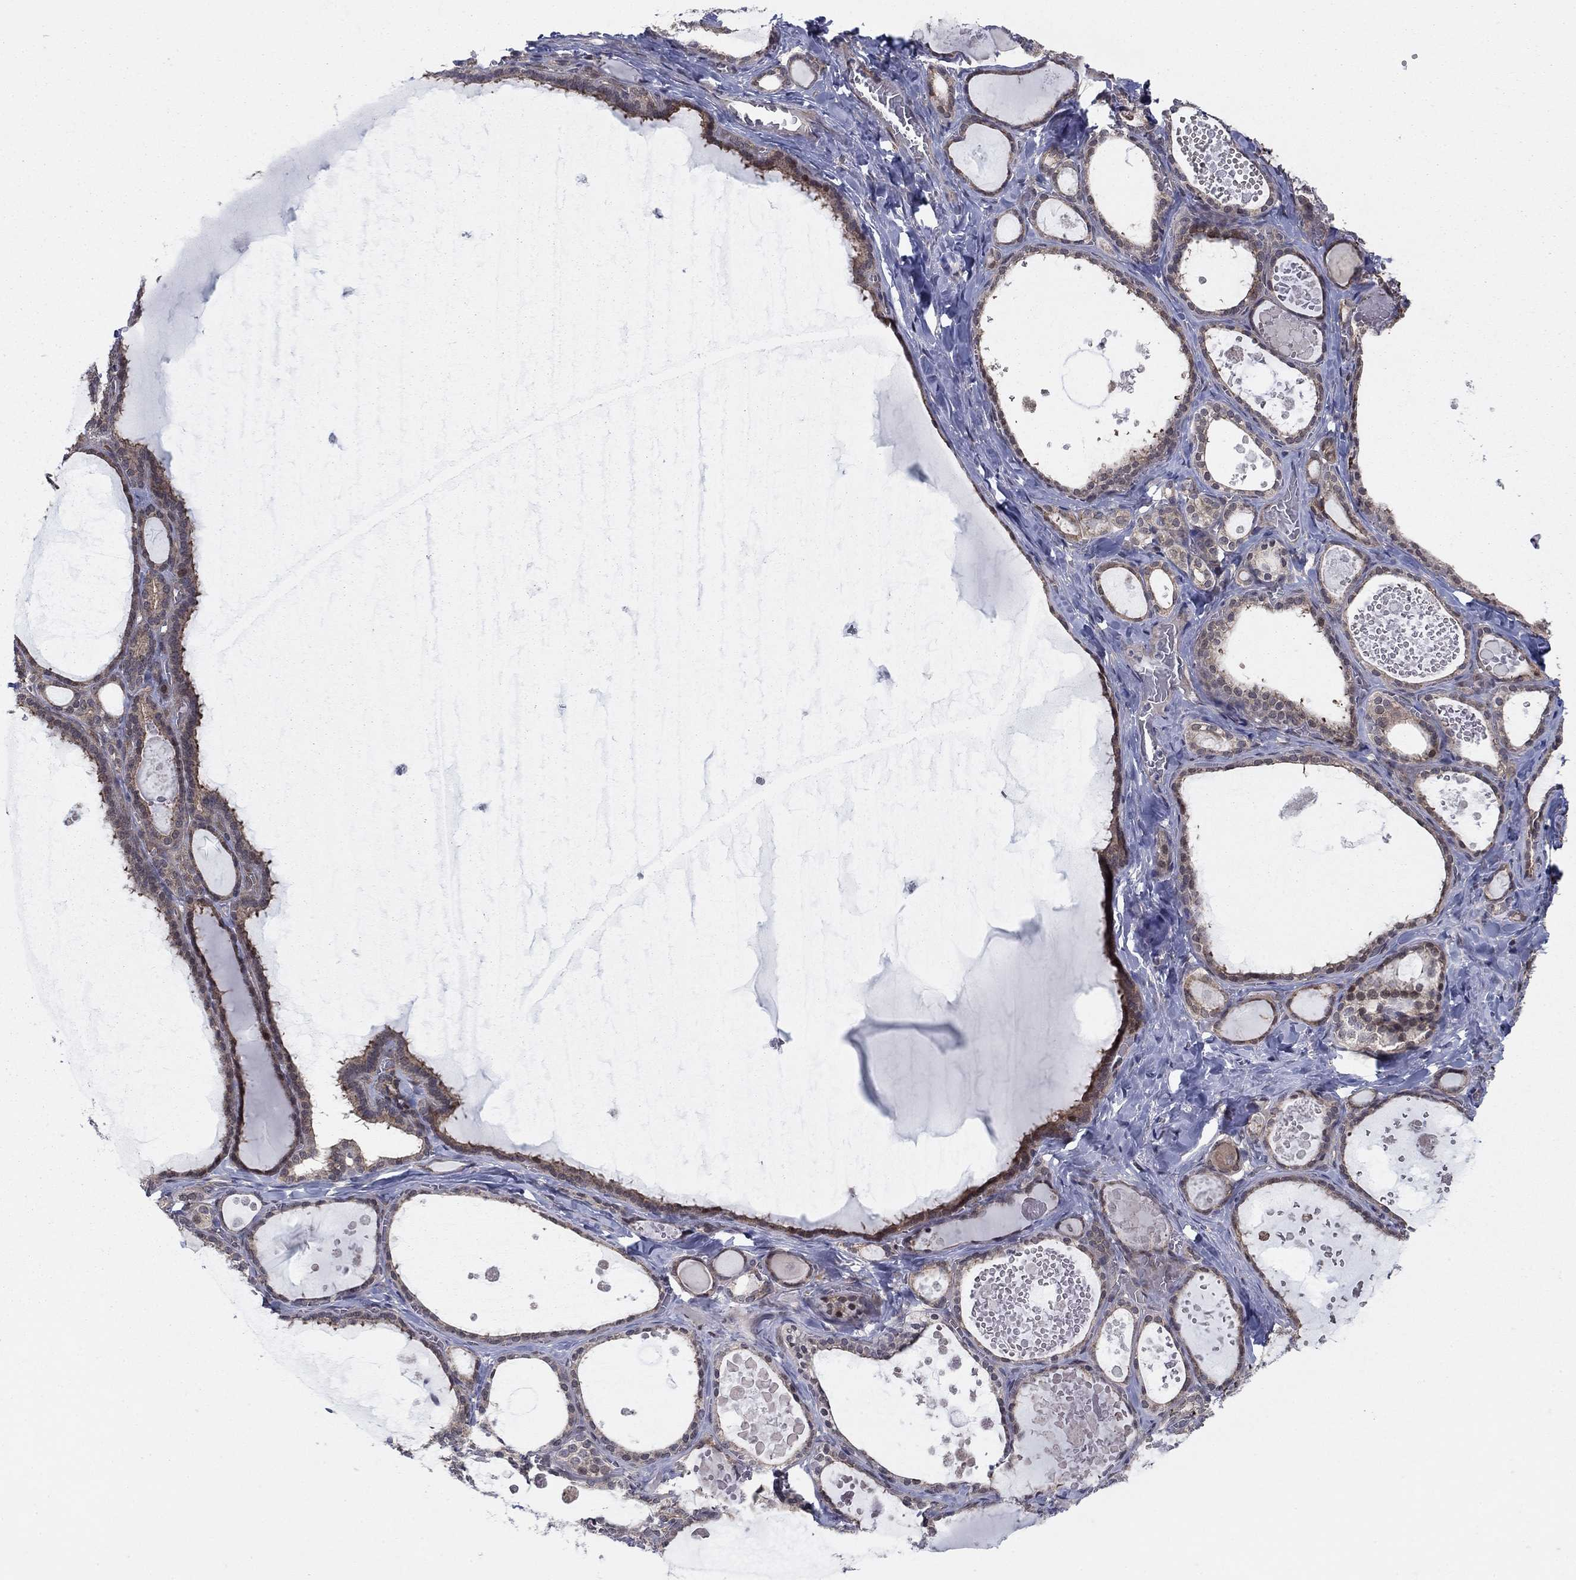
{"staining": {"intensity": "weak", "quantity": ">75%", "location": "cytoplasmic/membranous"}, "tissue": "thyroid gland", "cell_type": "Glandular cells", "image_type": "normal", "snomed": [{"axis": "morphology", "description": "Normal tissue, NOS"}, {"axis": "topography", "description": "Thyroid gland"}], "caption": "Immunohistochemical staining of normal human thyroid gland shows low levels of weak cytoplasmic/membranous positivity in approximately >75% of glandular cells.", "gene": "PSMC1", "patient": {"sex": "female", "age": 56}}